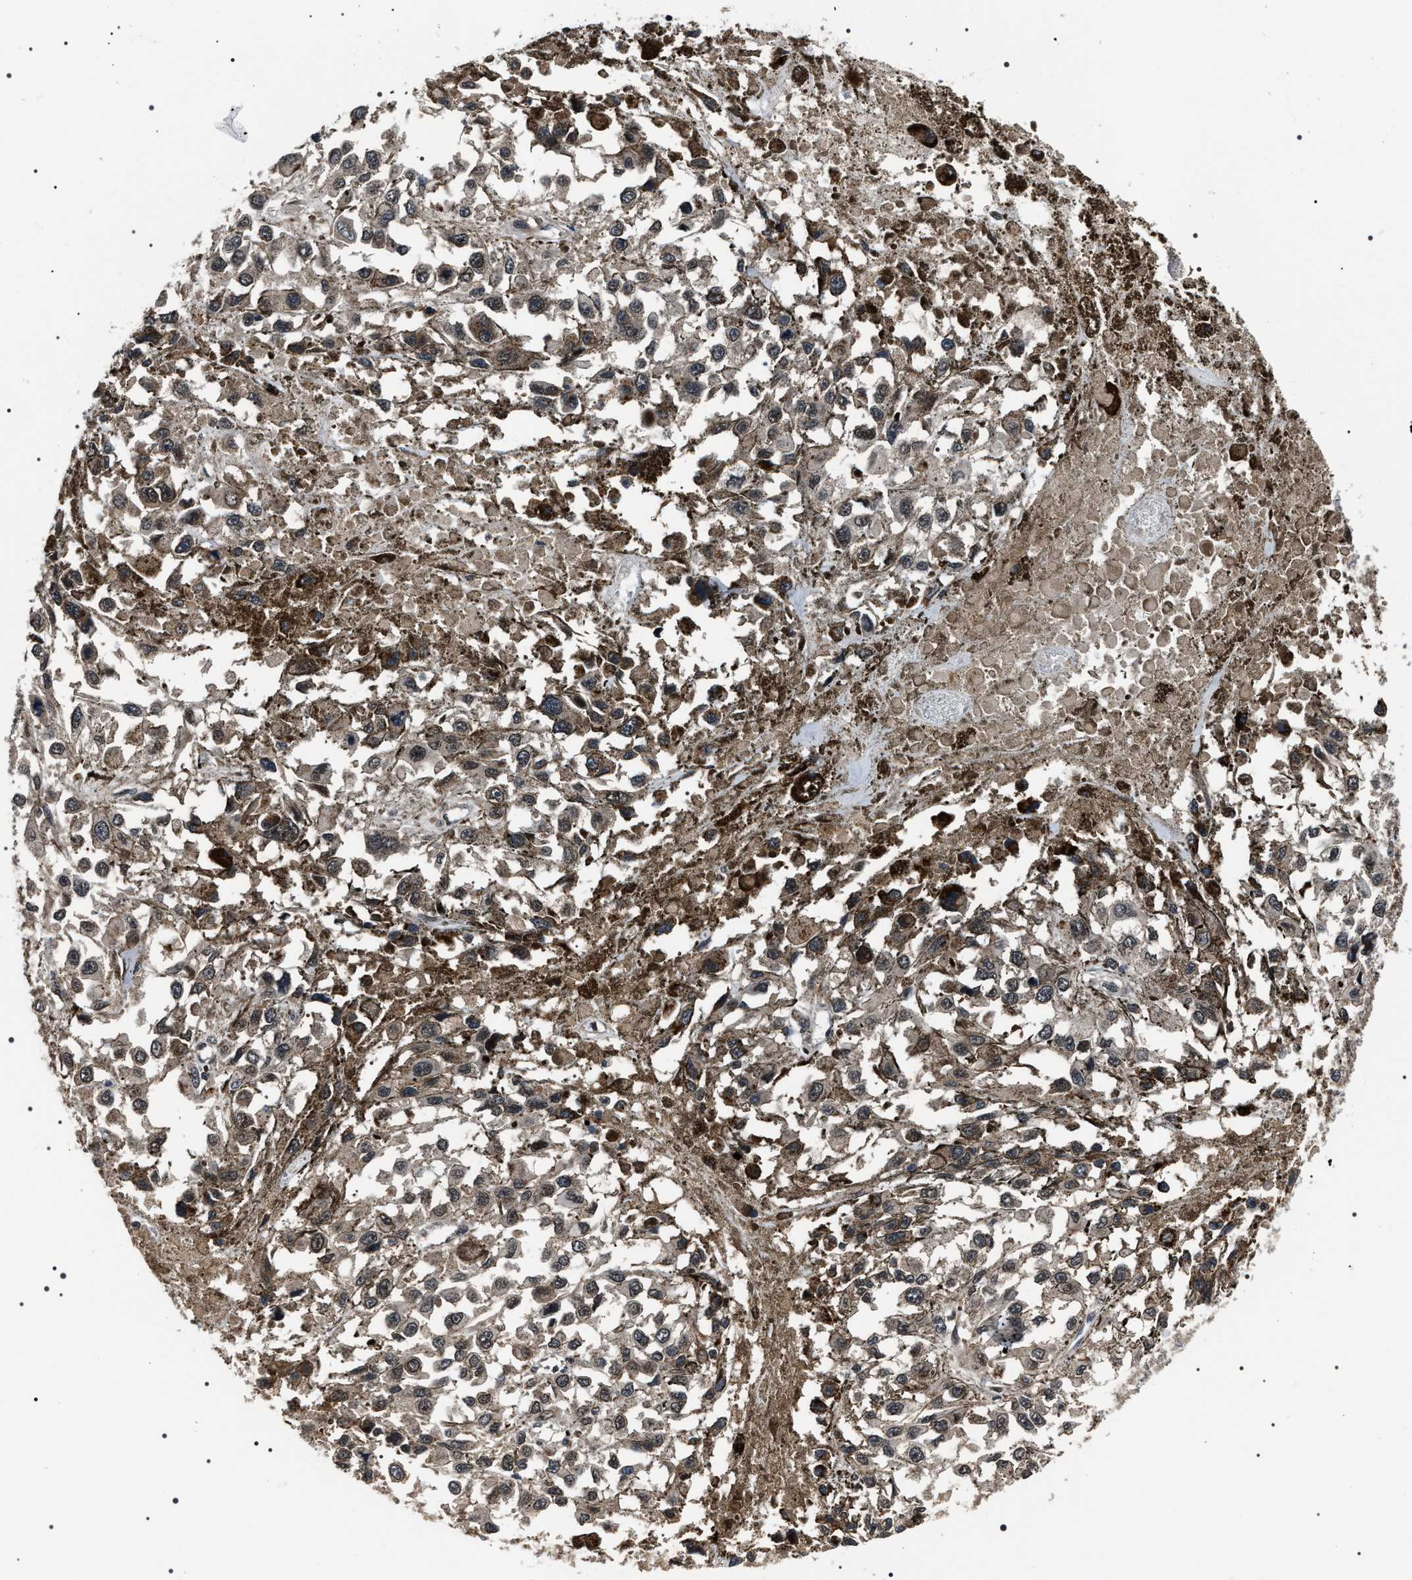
{"staining": {"intensity": "weak", "quantity": "<25%", "location": "nuclear"}, "tissue": "melanoma", "cell_type": "Tumor cells", "image_type": "cancer", "snomed": [{"axis": "morphology", "description": "Malignant melanoma, Metastatic site"}, {"axis": "topography", "description": "Lymph node"}], "caption": "IHC image of neoplastic tissue: human malignant melanoma (metastatic site) stained with DAB (3,3'-diaminobenzidine) exhibits no significant protein staining in tumor cells. (Immunohistochemistry (ihc), brightfield microscopy, high magnification).", "gene": "SIPA1", "patient": {"sex": "male", "age": 59}}